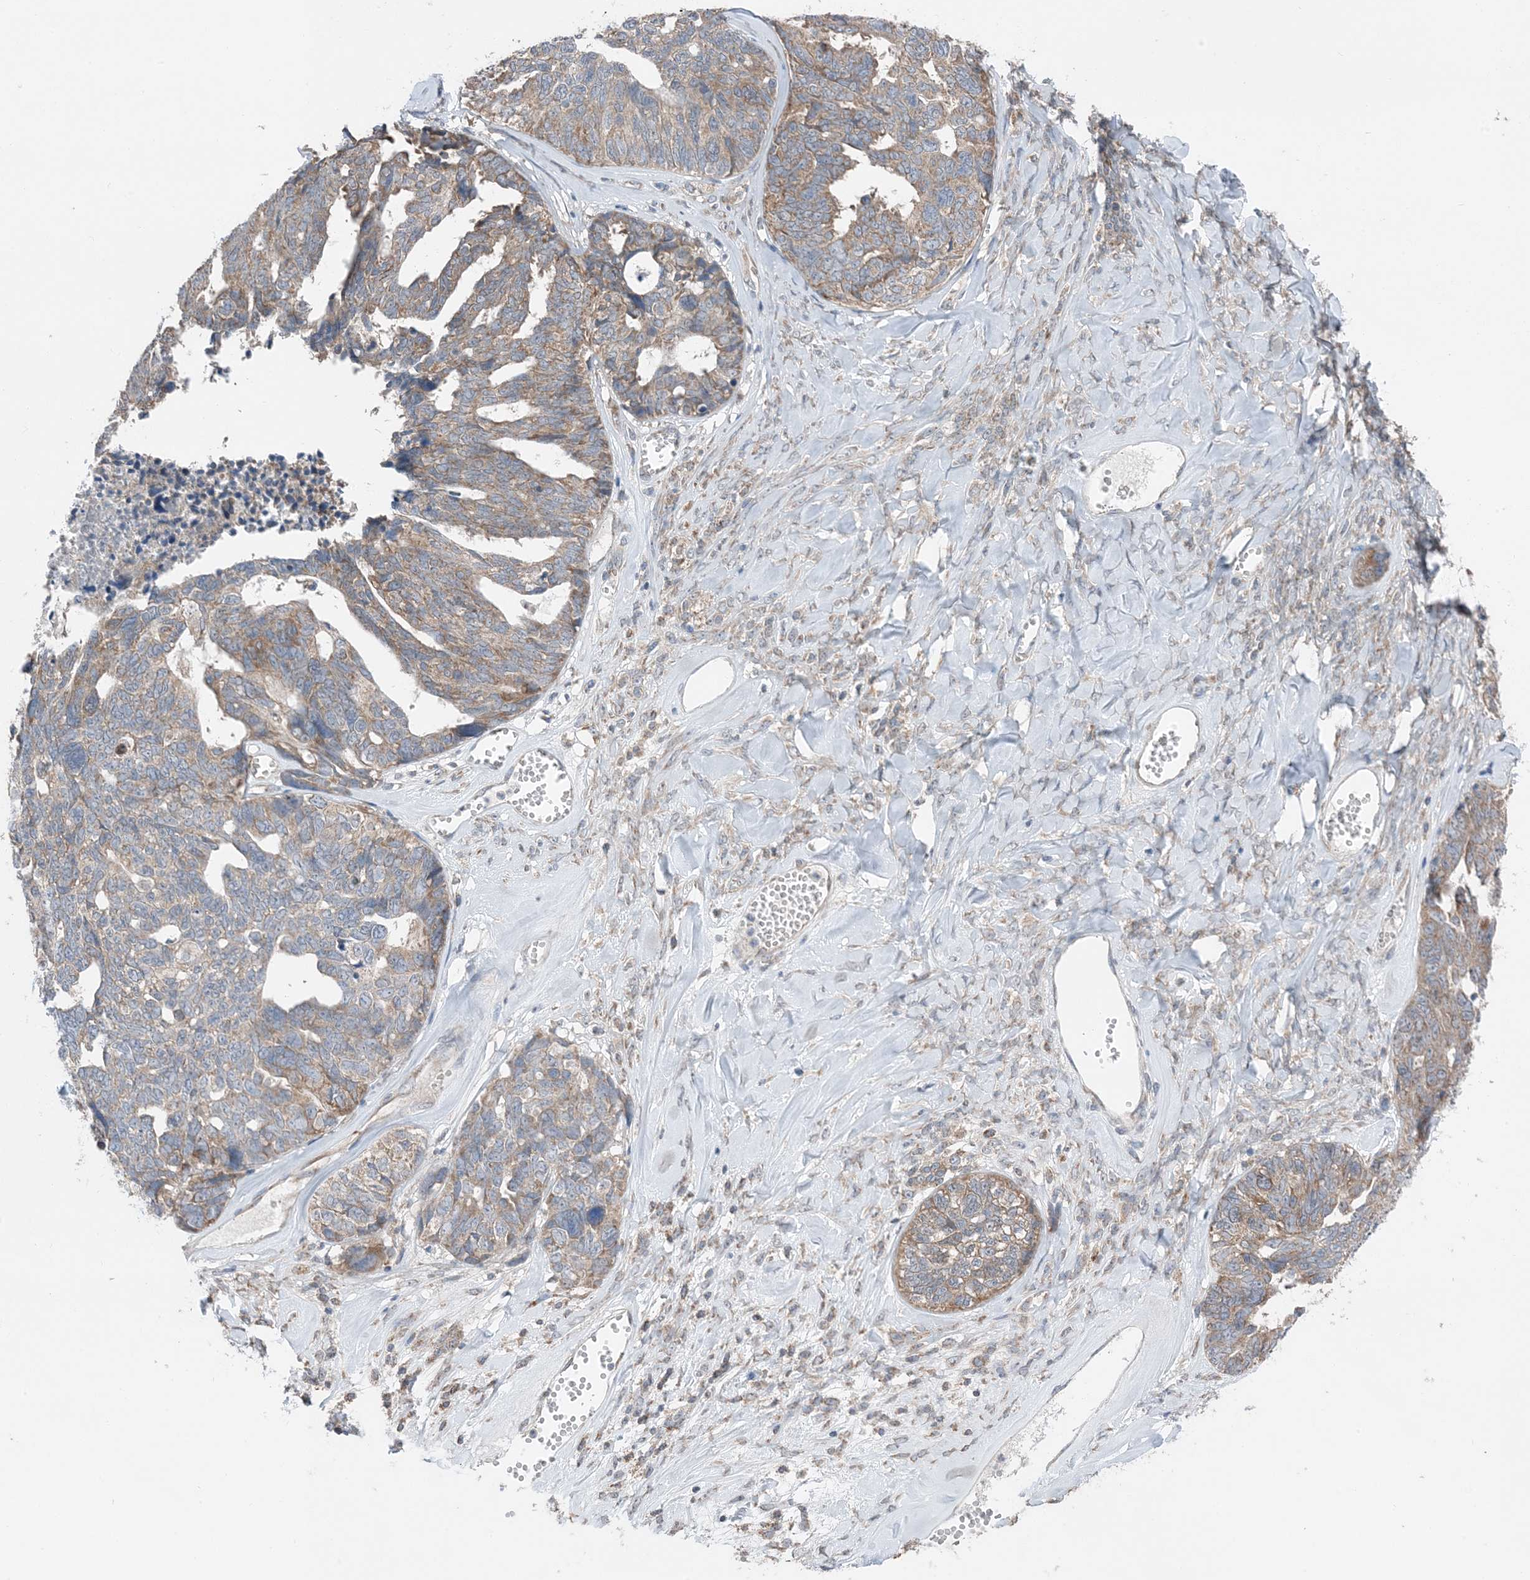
{"staining": {"intensity": "moderate", "quantity": "25%-75%", "location": "cytoplasmic/membranous"}, "tissue": "ovarian cancer", "cell_type": "Tumor cells", "image_type": "cancer", "snomed": [{"axis": "morphology", "description": "Cystadenocarcinoma, serous, NOS"}, {"axis": "topography", "description": "Ovary"}], "caption": "Human ovarian cancer stained for a protein (brown) exhibits moderate cytoplasmic/membranous positive positivity in about 25%-75% of tumor cells.", "gene": "DHX30", "patient": {"sex": "female", "age": 79}}